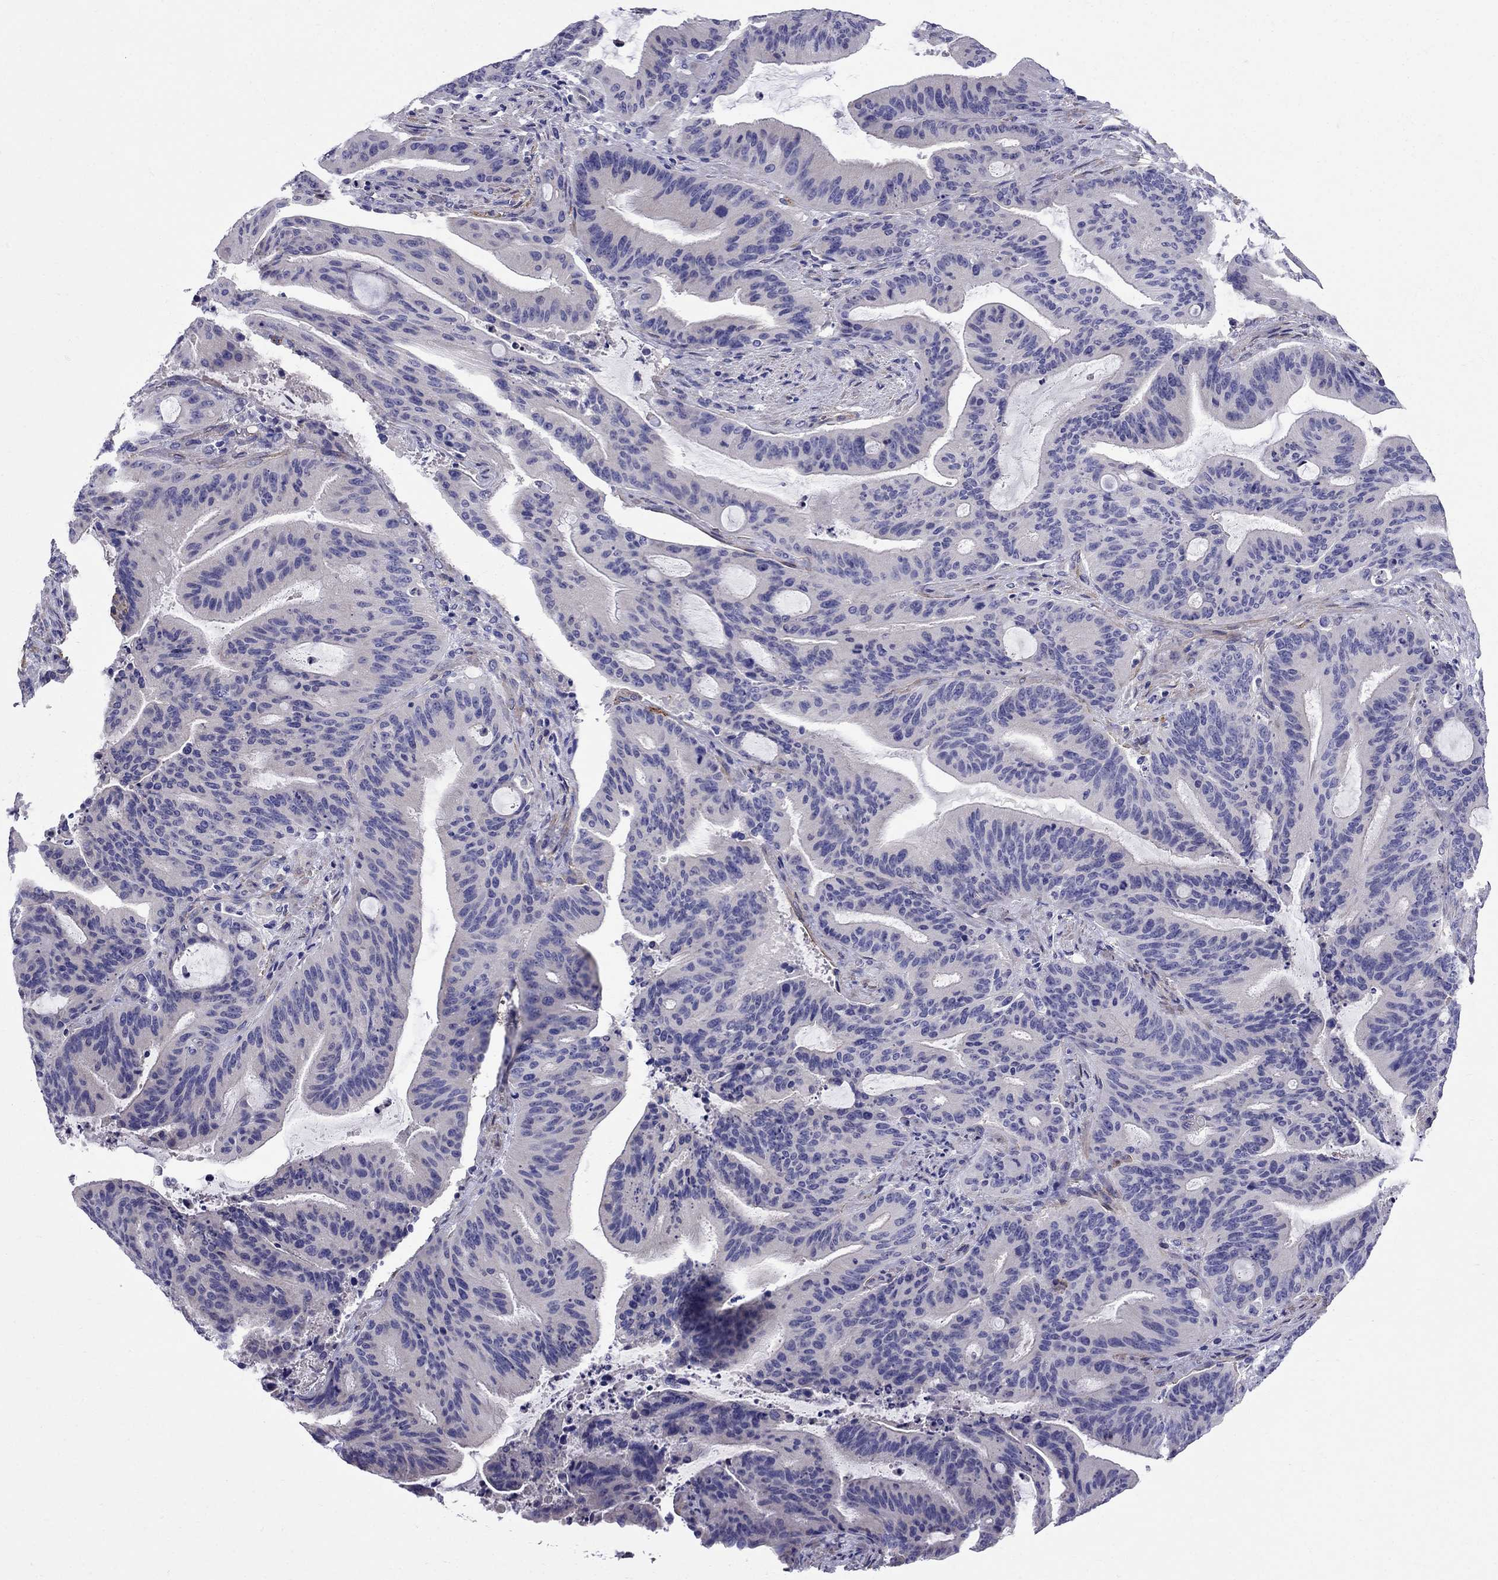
{"staining": {"intensity": "negative", "quantity": "none", "location": "none"}, "tissue": "liver cancer", "cell_type": "Tumor cells", "image_type": "cancer", "snomed": [{"axis": "morphology", "description": "Cholangiocarcinoma"}, {"axis": "topography", "description": "Liver"}], "caption": "Immunohistochemical staining of liver cholangiocarcinoma shows no significant staining in tumor cells.", "gene": "GPR50", "patient": {"sex": "female", "age": 73}}